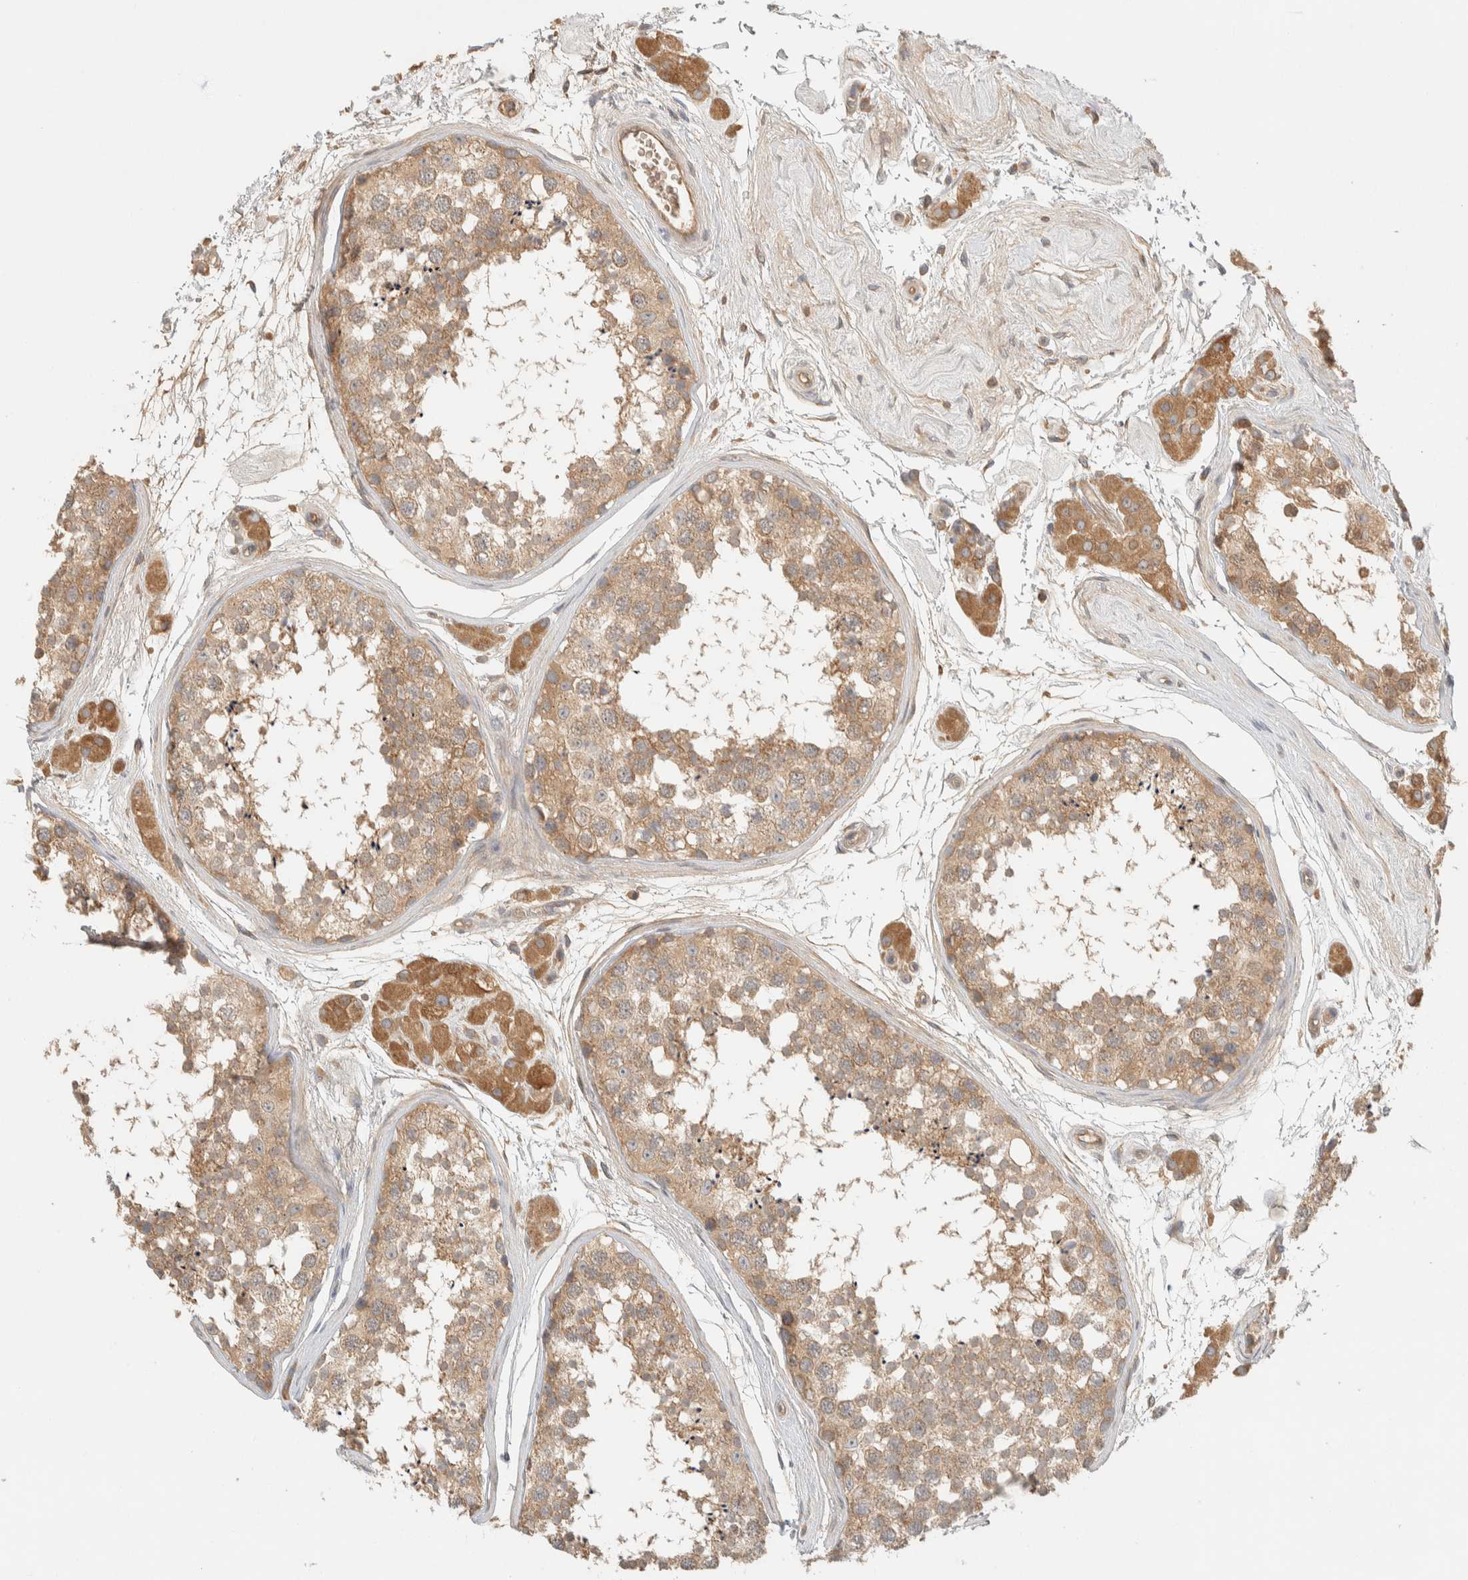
{"staining": {"intensity": "moderate", "quantity": ">75%", "location": "cytoplasmic/membranous"}, "tissue": "testis", "cell_type": "Cells in seminiferous ducts", "image_type": "normal", "snomed": [{"axis": "morphology", "description": "Normal tissue, NOS"}, {"axis": "topography", "description": "Testis"}], "caption": "There is medium levels of moderate cytoplasmic/membranous staining in cells in seminiferous ducts of benign testis, as demonstrated by immunohistochemical staining (brown color).", "gene": "FAM167A", "patient": {"sex": "male", "age": 56}}